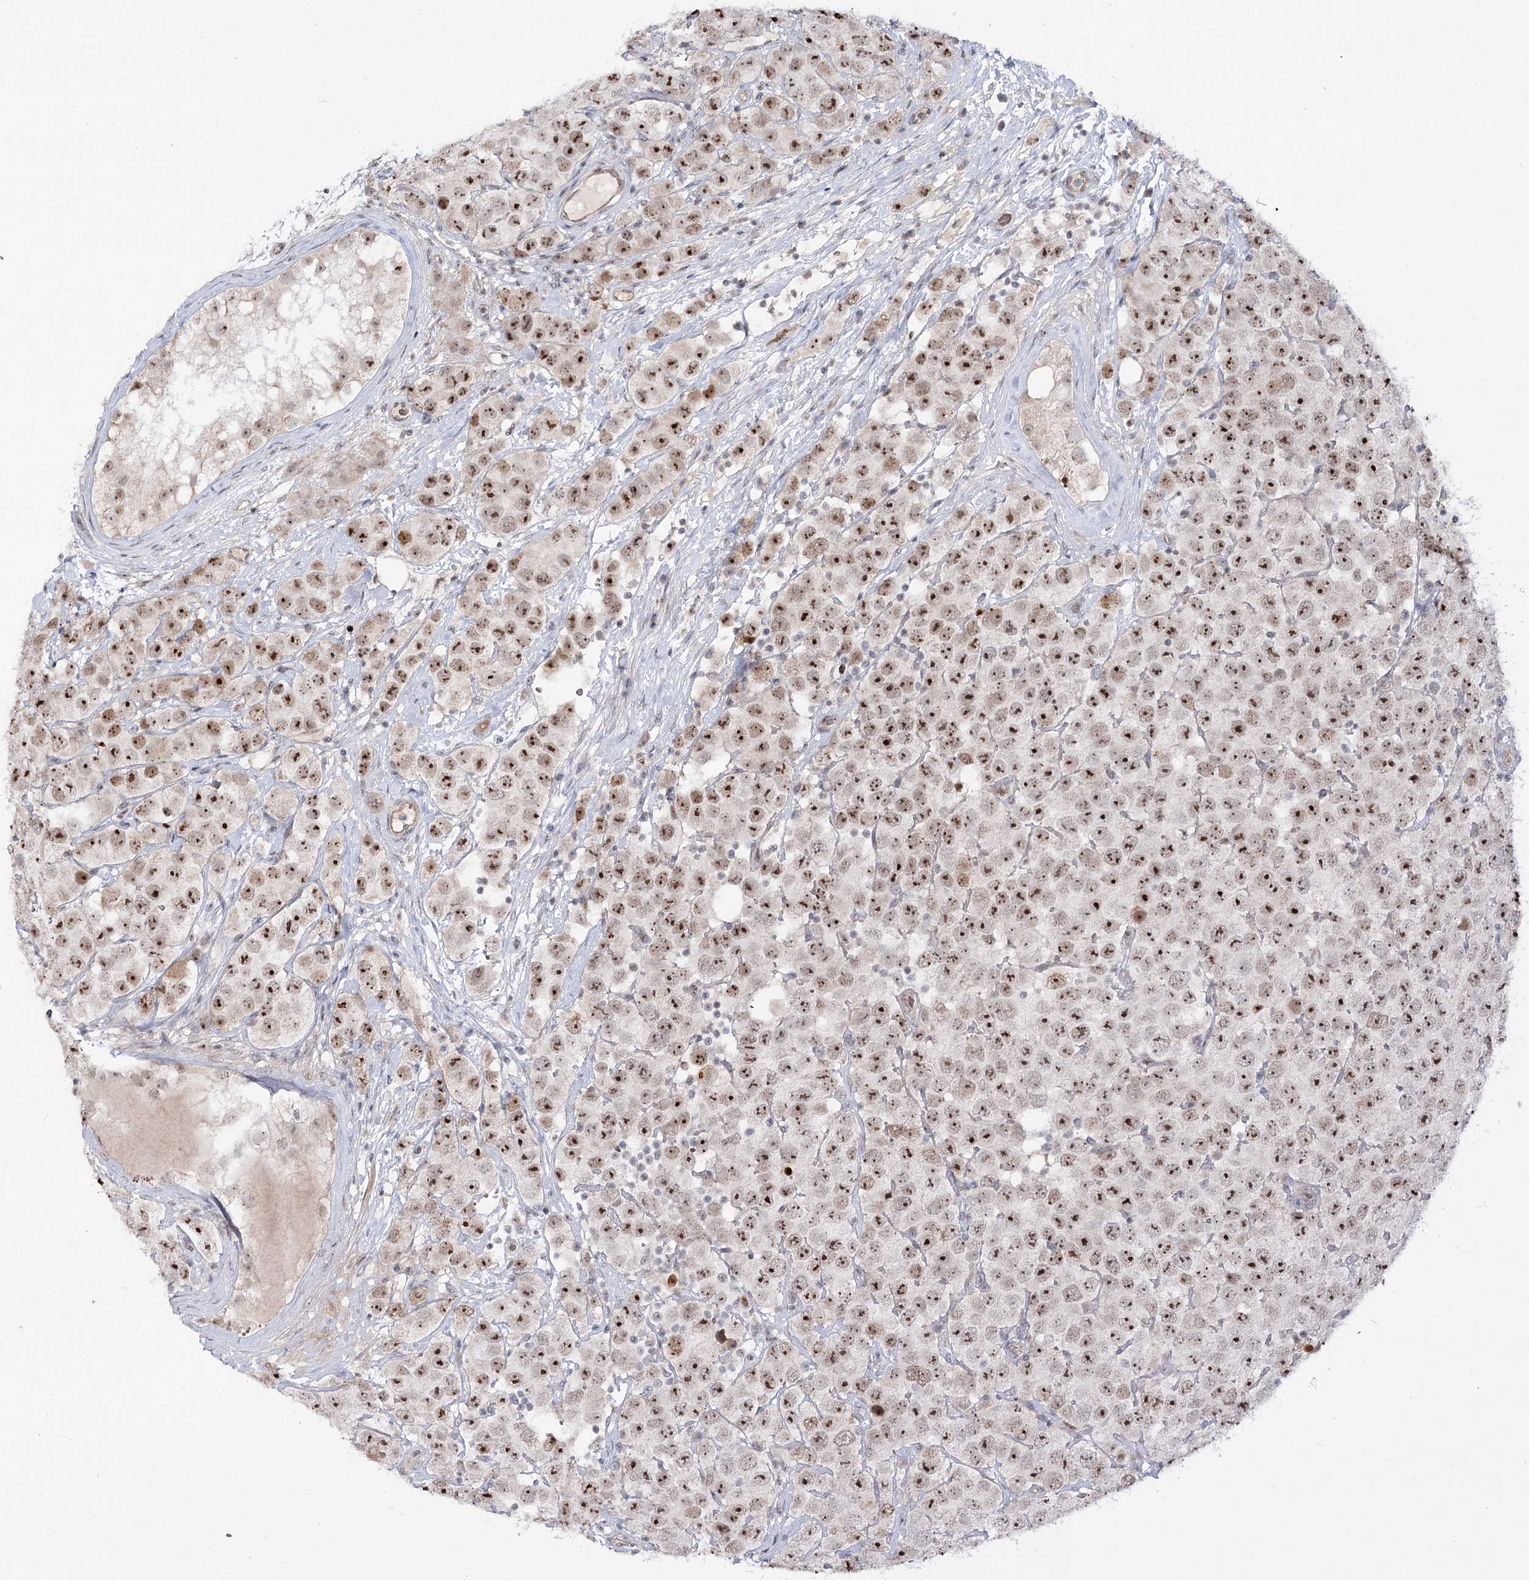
{"staining": {"intensity": "strong", "quantity": ">75%", "location": "nuclear"}, "tissue": "testis cancer", "cell_type": "Tumor cells", "image_type": "cancer", "snomed": [{"axis": "morphology", "description": "Seminoma, NOS"}, {"axis": "topography", "description": "Testis"}], "caption": "A histopathology image of human testis seminoma stained for a protein displays strong nuclear brown staining in tumor cells. Ihc stains the protein in brown and the nuclei are stained blue.", "gene": "RRP9", "patient": {"sex": "male", "age": 28}}